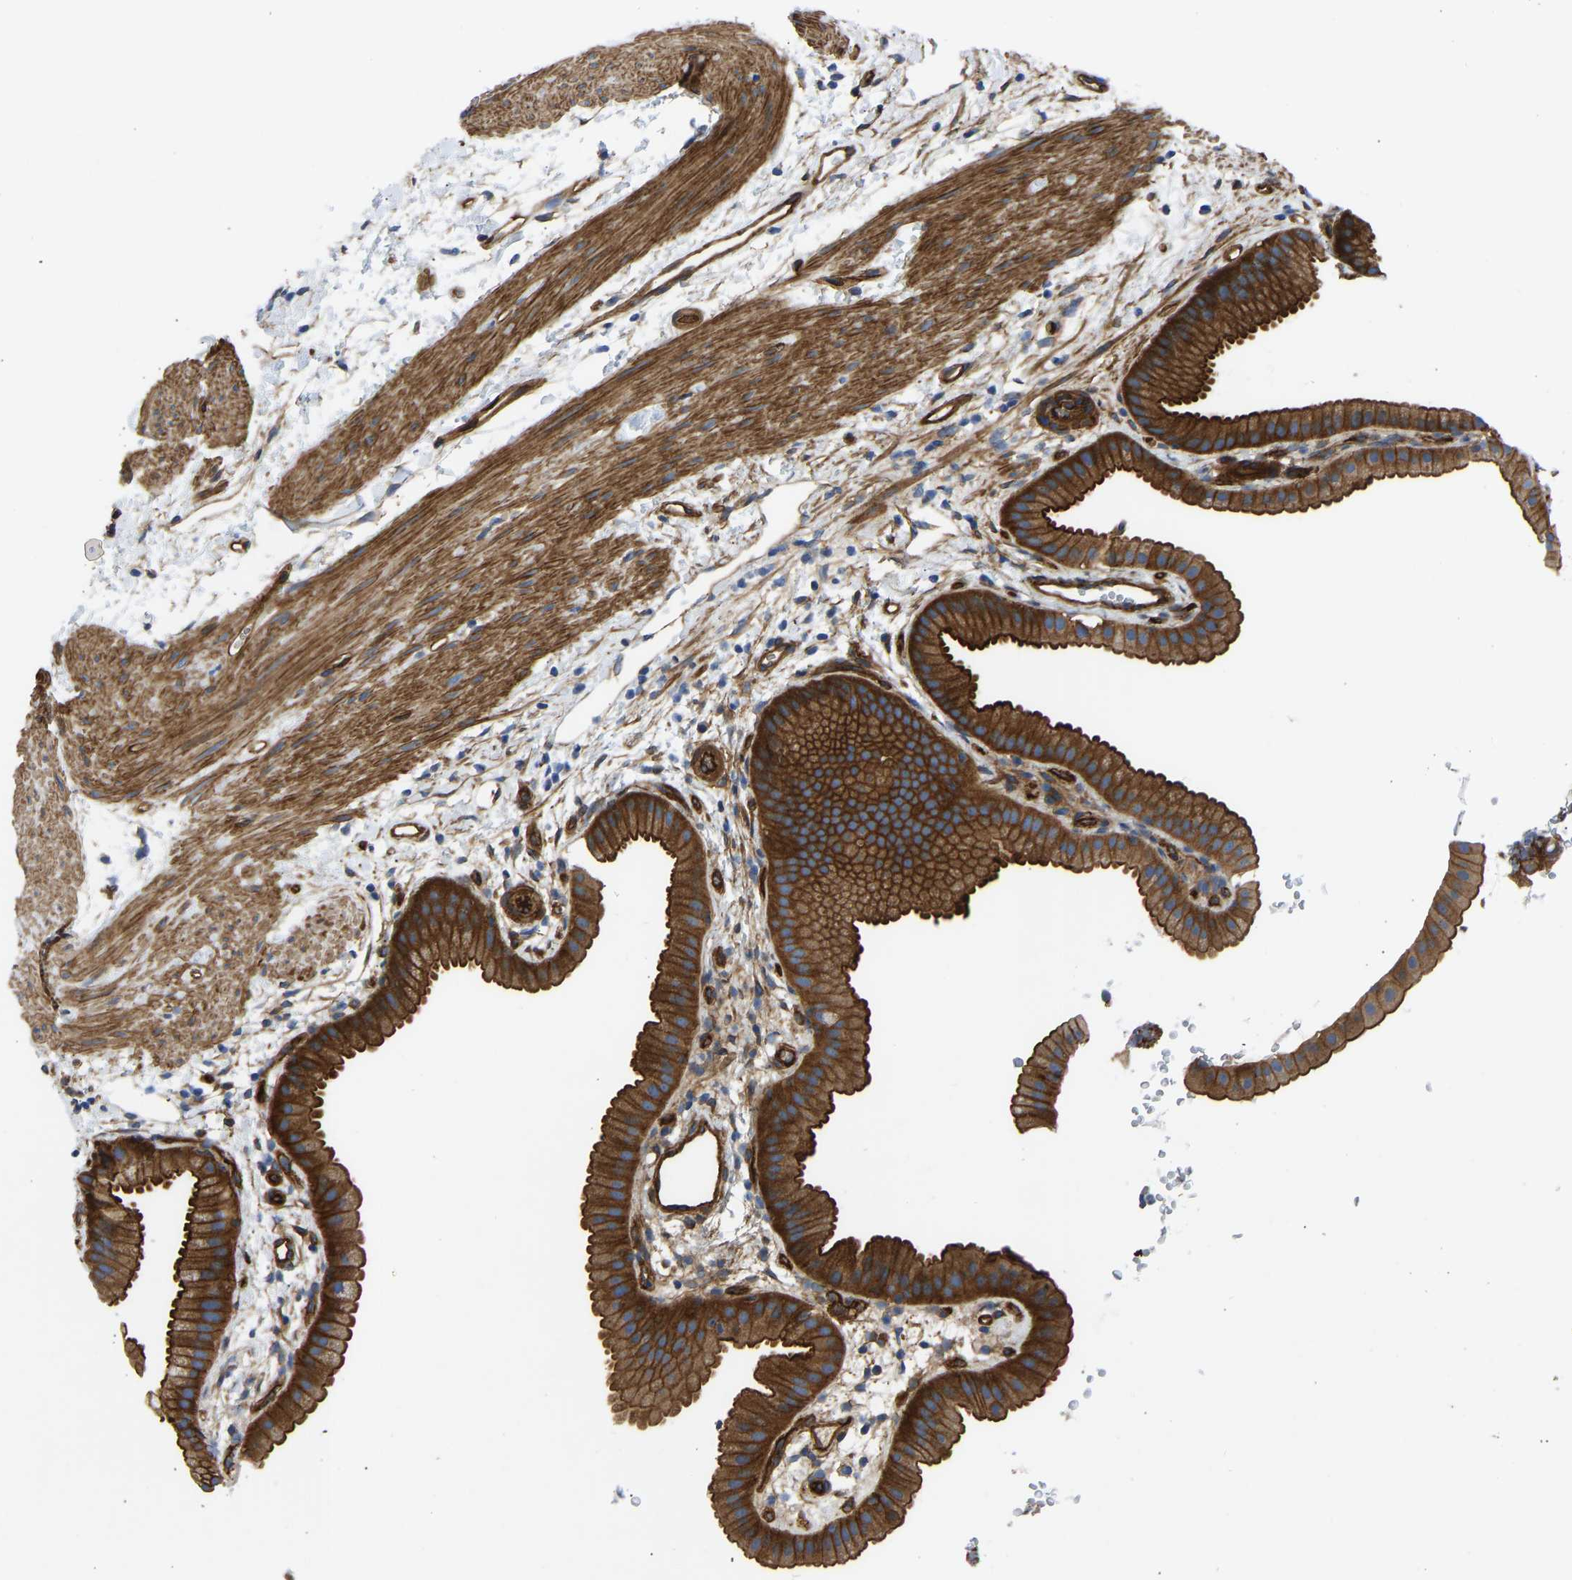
{"staining": {"intensity": "strong", "quantity": ">75%", "location": "cytoplasmic/membranous"}, "tissue": "gallbladder", "cell_type": "Glandular cells", "image_type": "normal", "snomed": [{"axis": "morphology", "description": "Normal tissue, NOS"}, {"axis": "topography", "description": "Gallbladder"}], "caption": "Protein analysis of unremarkable gallbladder exhibits strong cytoplasmic/membranous expression in about >75% of glandular cells. (Brightfield microscopy of DAB IHC at high magnification).", "gene": "MYO1C", "patient": {"sex": "female", "age": 64}}